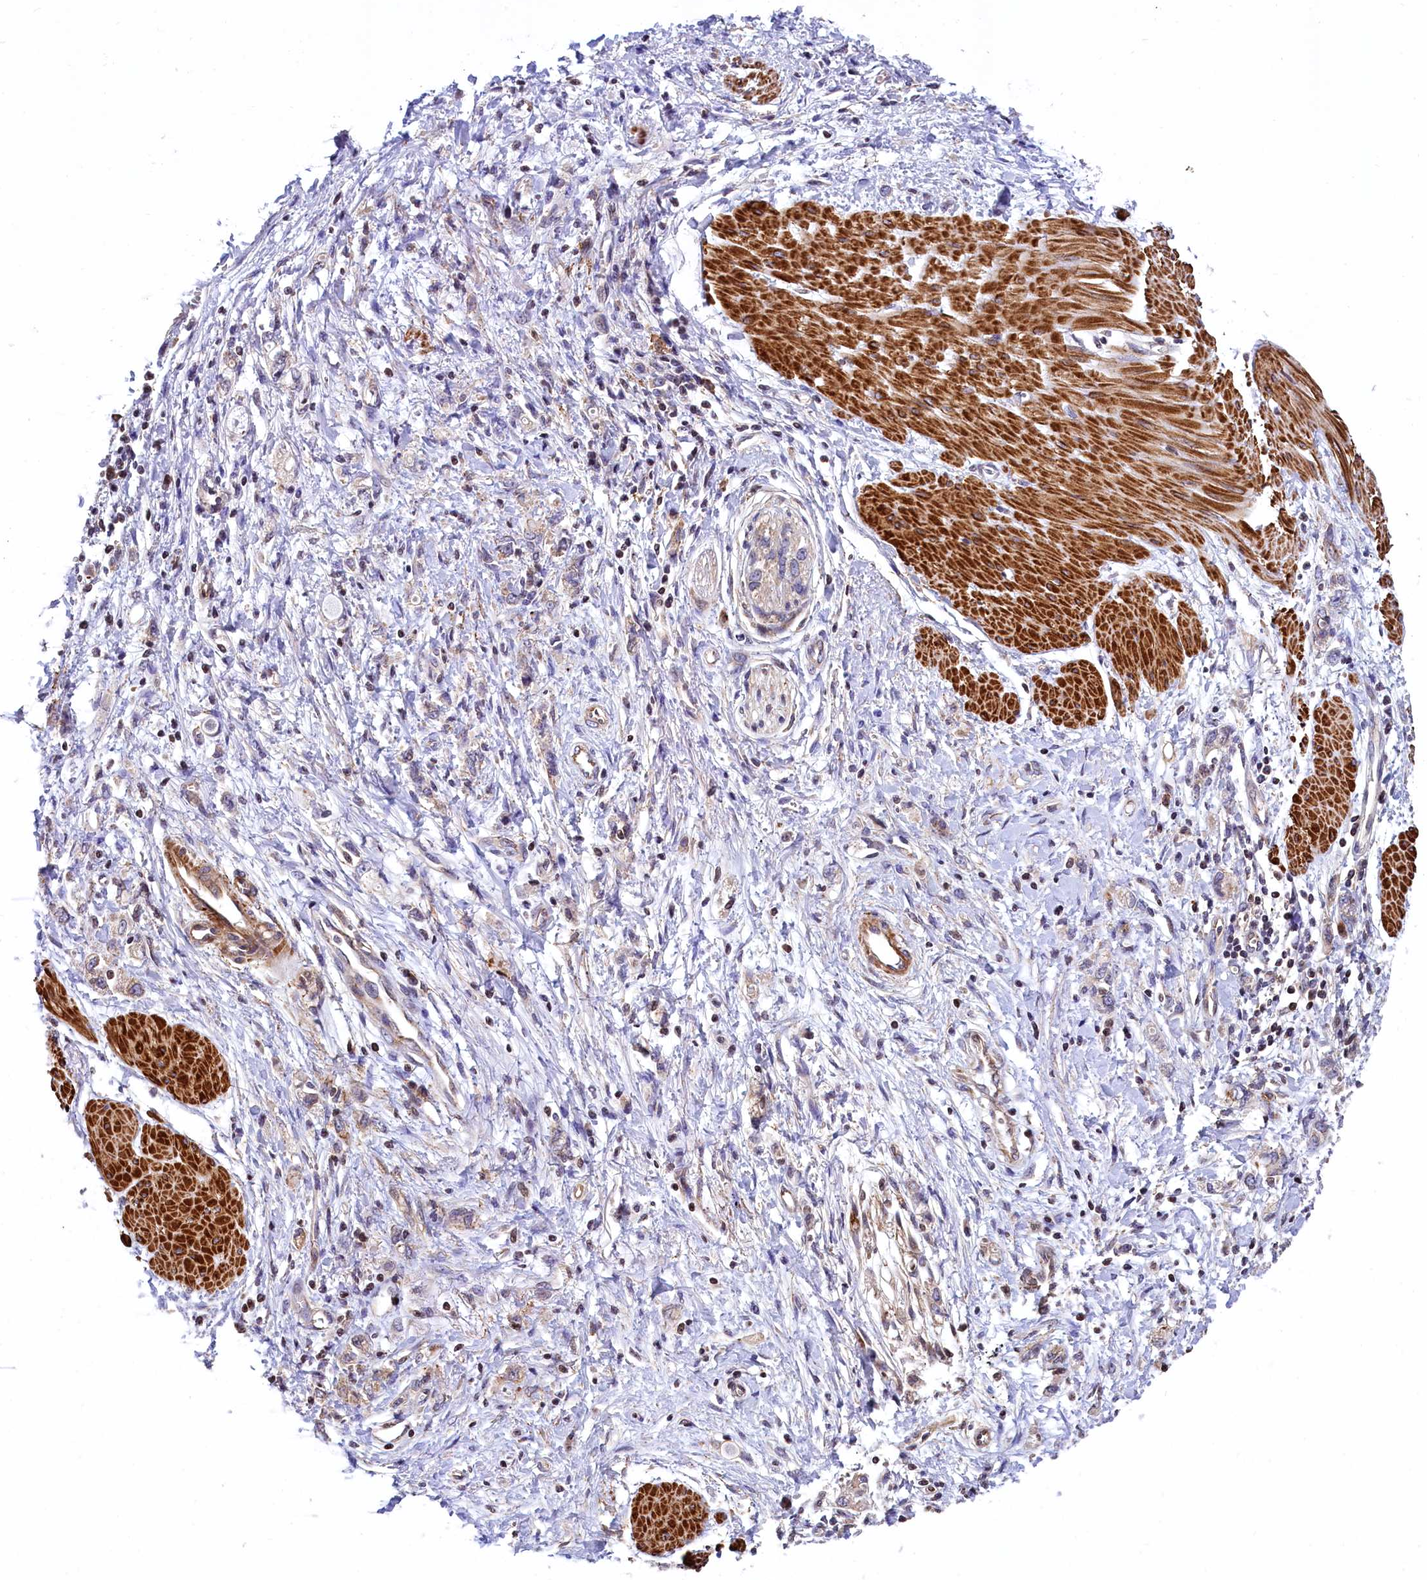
{"staining": {"intensity": "negative", "quantity": "none", "location": "none"}, "tissue": "stomach cancer", "cell_type": "Tumor cells", "image_type": "cancer", "snomed": [{"axis": "morphology", "description": "Adenocarcinoma, NOS"}, {"axis": "topography", "description": "Stomach"}], "caption": "An image of human stomach cancer (adenocarcinoma) is negative for staining in tumor cells. (Stains: DAB (3,3'-diaminobenzidine) immunohistochemistry with hematoxylin counter stain, Microscopy: brightfield microscopy at high magnification).", "gene": "ZNF2", "patient": {"sex": "female", "age": 76}}